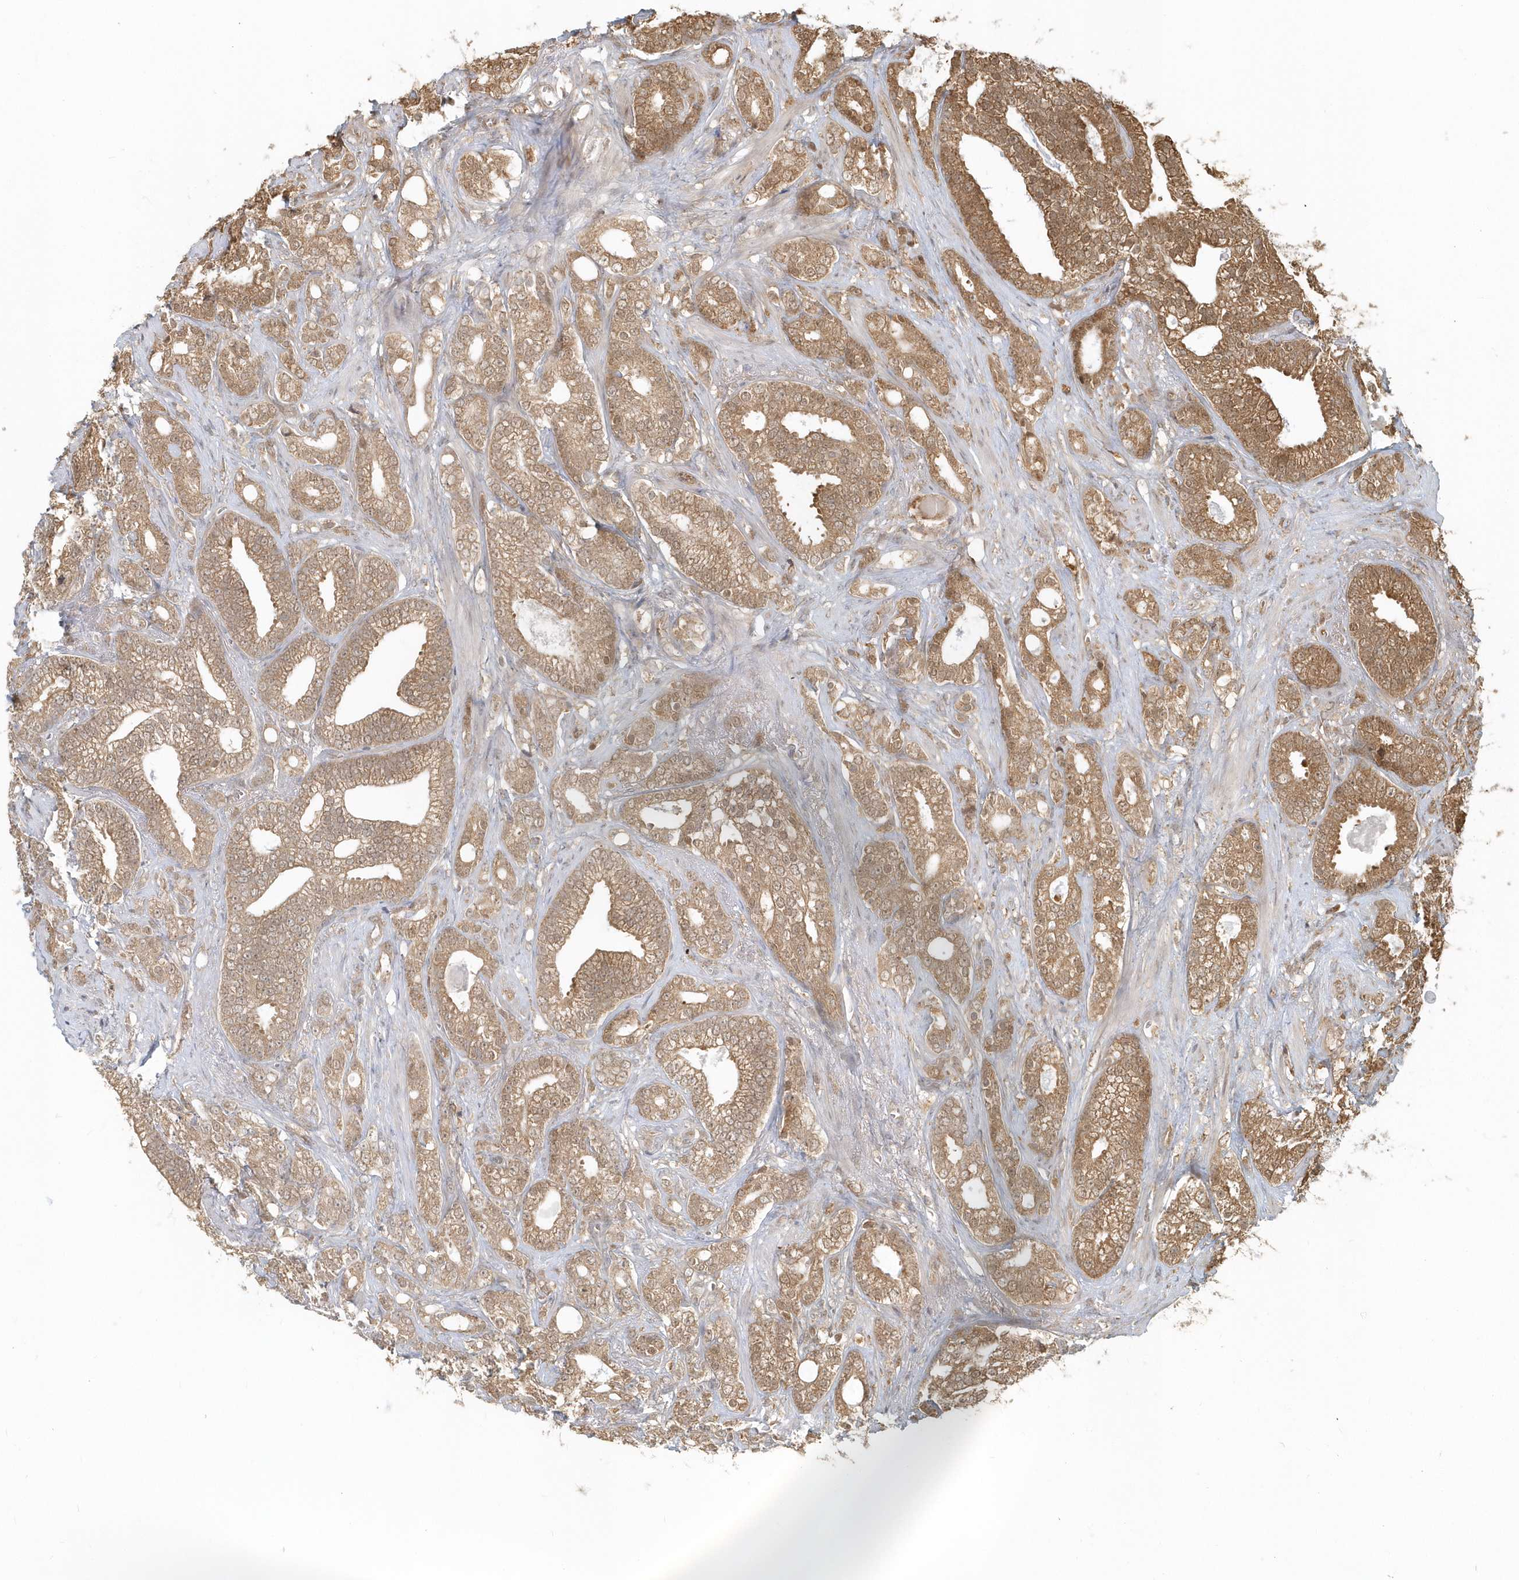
{"staining": {"intensity": "moderate", "quantity": ">75%", "location": "cytoplasmic/membranous"}, "tissue": "prostate cancer", "cell_type": "Tumor cells", "image_type": "cancer", "snomed": [{"axis": "morphology", "description": "Adenocarcinoma, High grade"}, {"axis": "topography", "description": "Prostate and seminal vesicle, NOS"}], "caption": "Immunohistochemical staining of human prostate cancer displays moderate cytoplasmic/membranous protein staining in approximately >75% of tumor cells.", "gene": "PSMD6", "patient": {"sex": "male", "age": 67}}